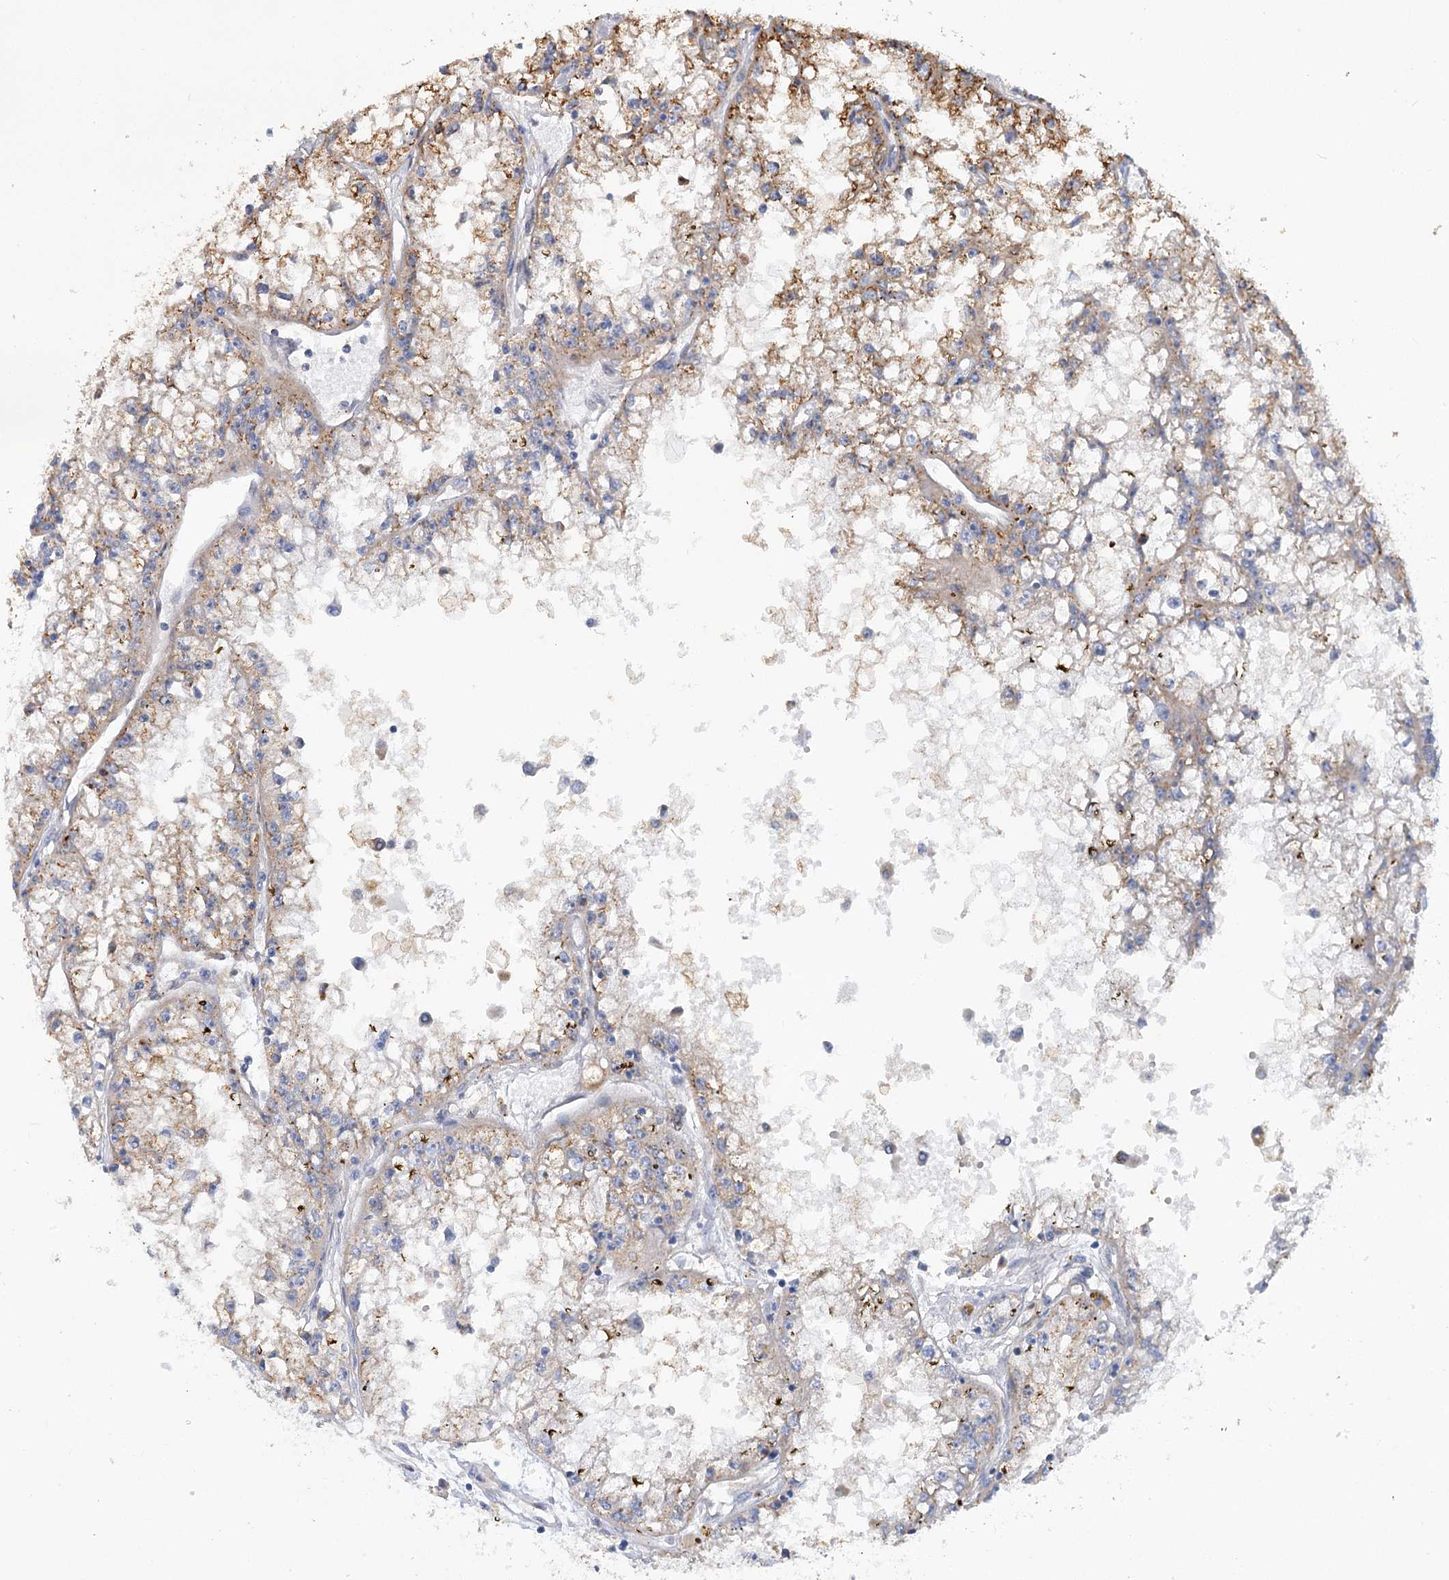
{"staining": {"intensity": "moderate", "quantity": "<25%", "location": "cytoplasmic/membranous"}, "tissue": "renal cancer", "cell_type": "Tumor cells", "image_type": "cancer", "snomed": [{"axis": "morphology", "description": "Adenocarcinoma, NOS"}, {"axis": "topography", "description": "Kidney"}], "caption": "Tumor cells display moderate cytoplasmic/membranous expression in about <25% of cells in renal cancer. (Stains: DAB in brown, nuclei in blue, Microscopy: brightfield microscopy at high magnification).", "gene": "GUSB", "patient": {"sex": "male", "age": 56}}